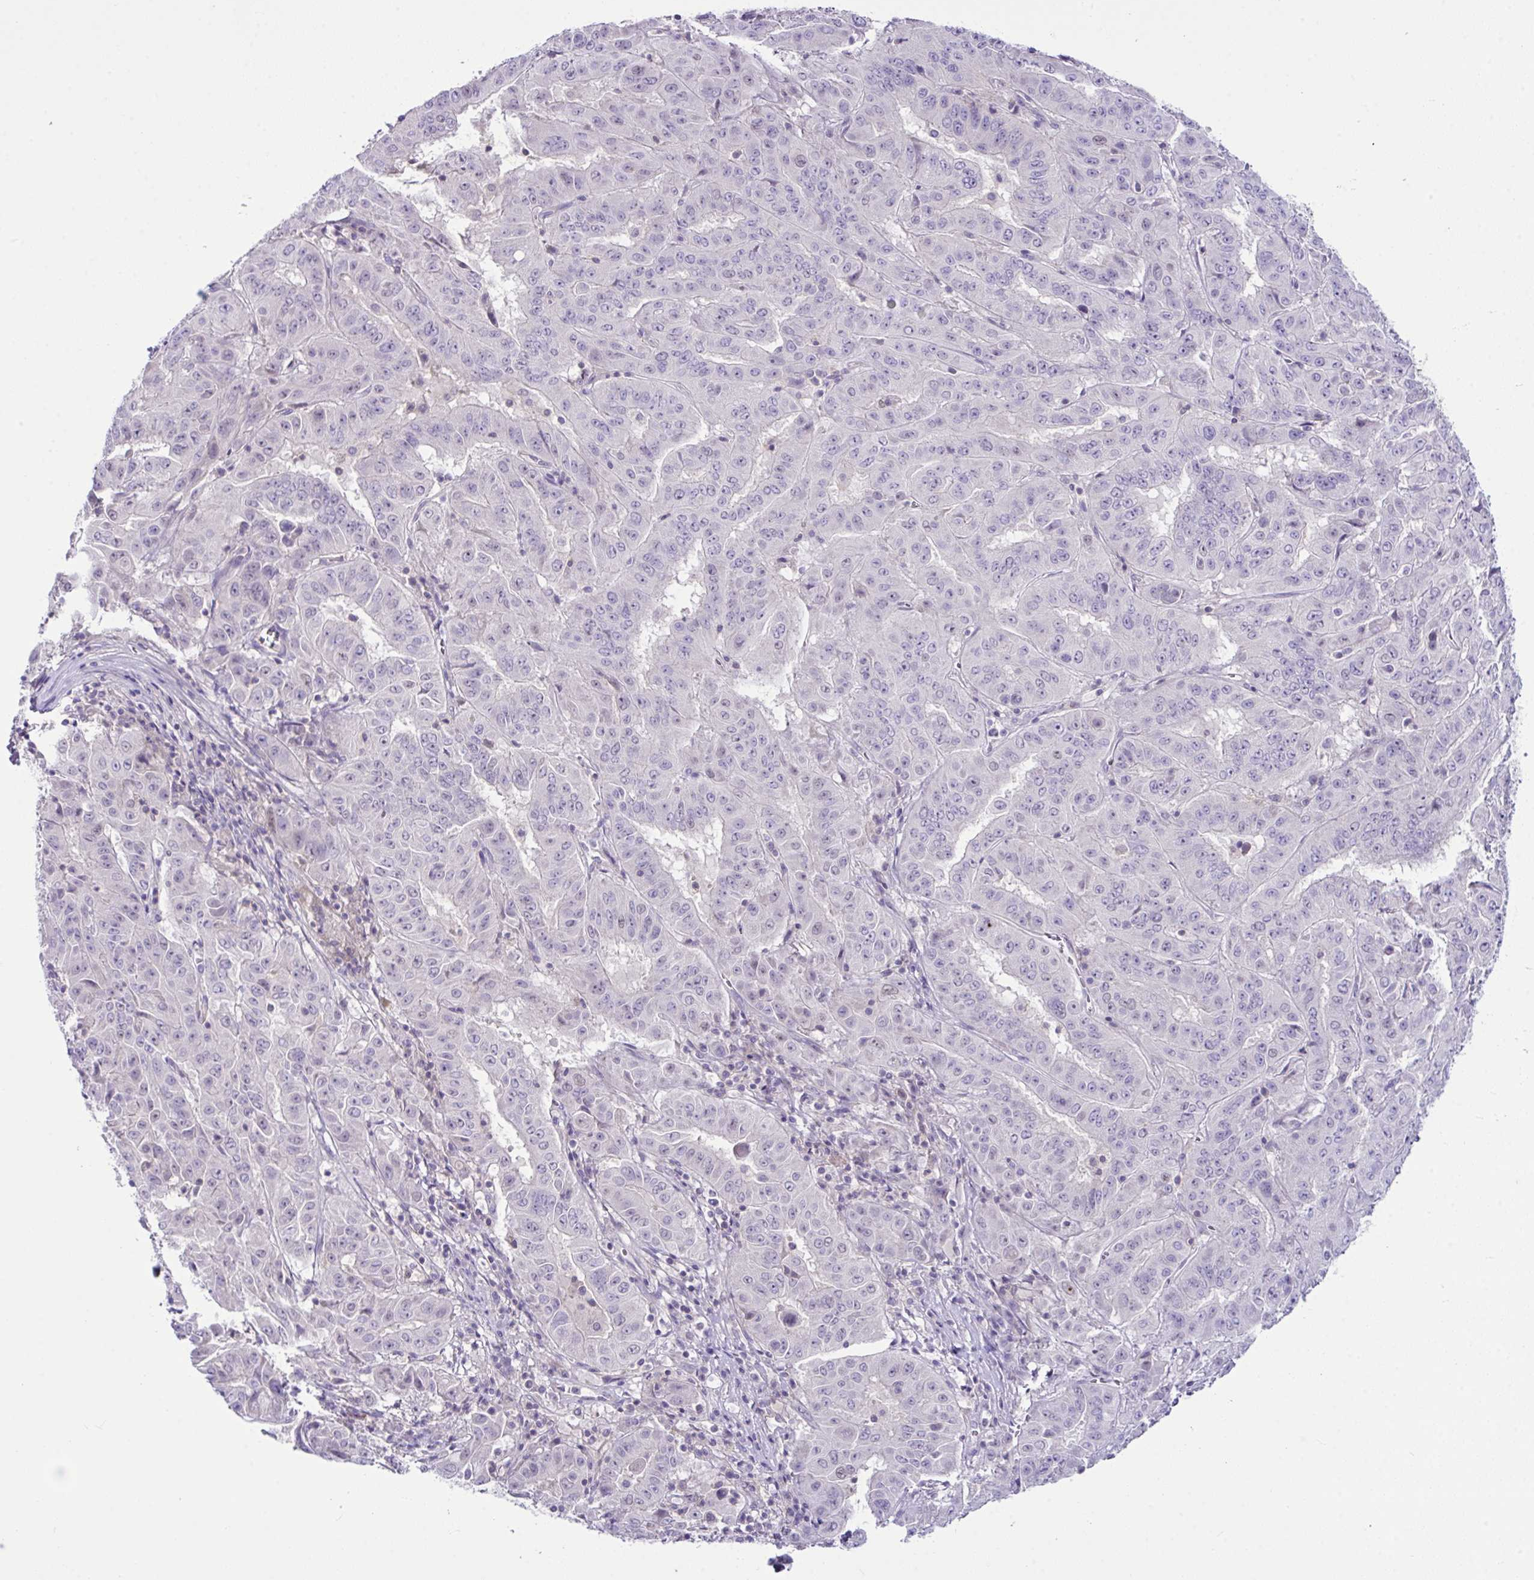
{"staining": {"intensity": "weak", "quantity": "<25%", "location": "nuclear"}, "tissue": "pancreatic cancer", "cell_type": "Tumor cells", "image_type": "cancer", "snomed": [{"axis": "morphology", "description": "Adenocarcinoma, NOS"}, {"axis": "topography", "description": "Pancreas"}], "caption": "DAB (3,3'-diaminobenzidine) immunohistochemical staining of human pancreatic cancer (adenocarcinoma) displays no significant positivity in tumor cells.", "gene": "D2HGDH", "patient": {"sex": "male", "age": 63}}